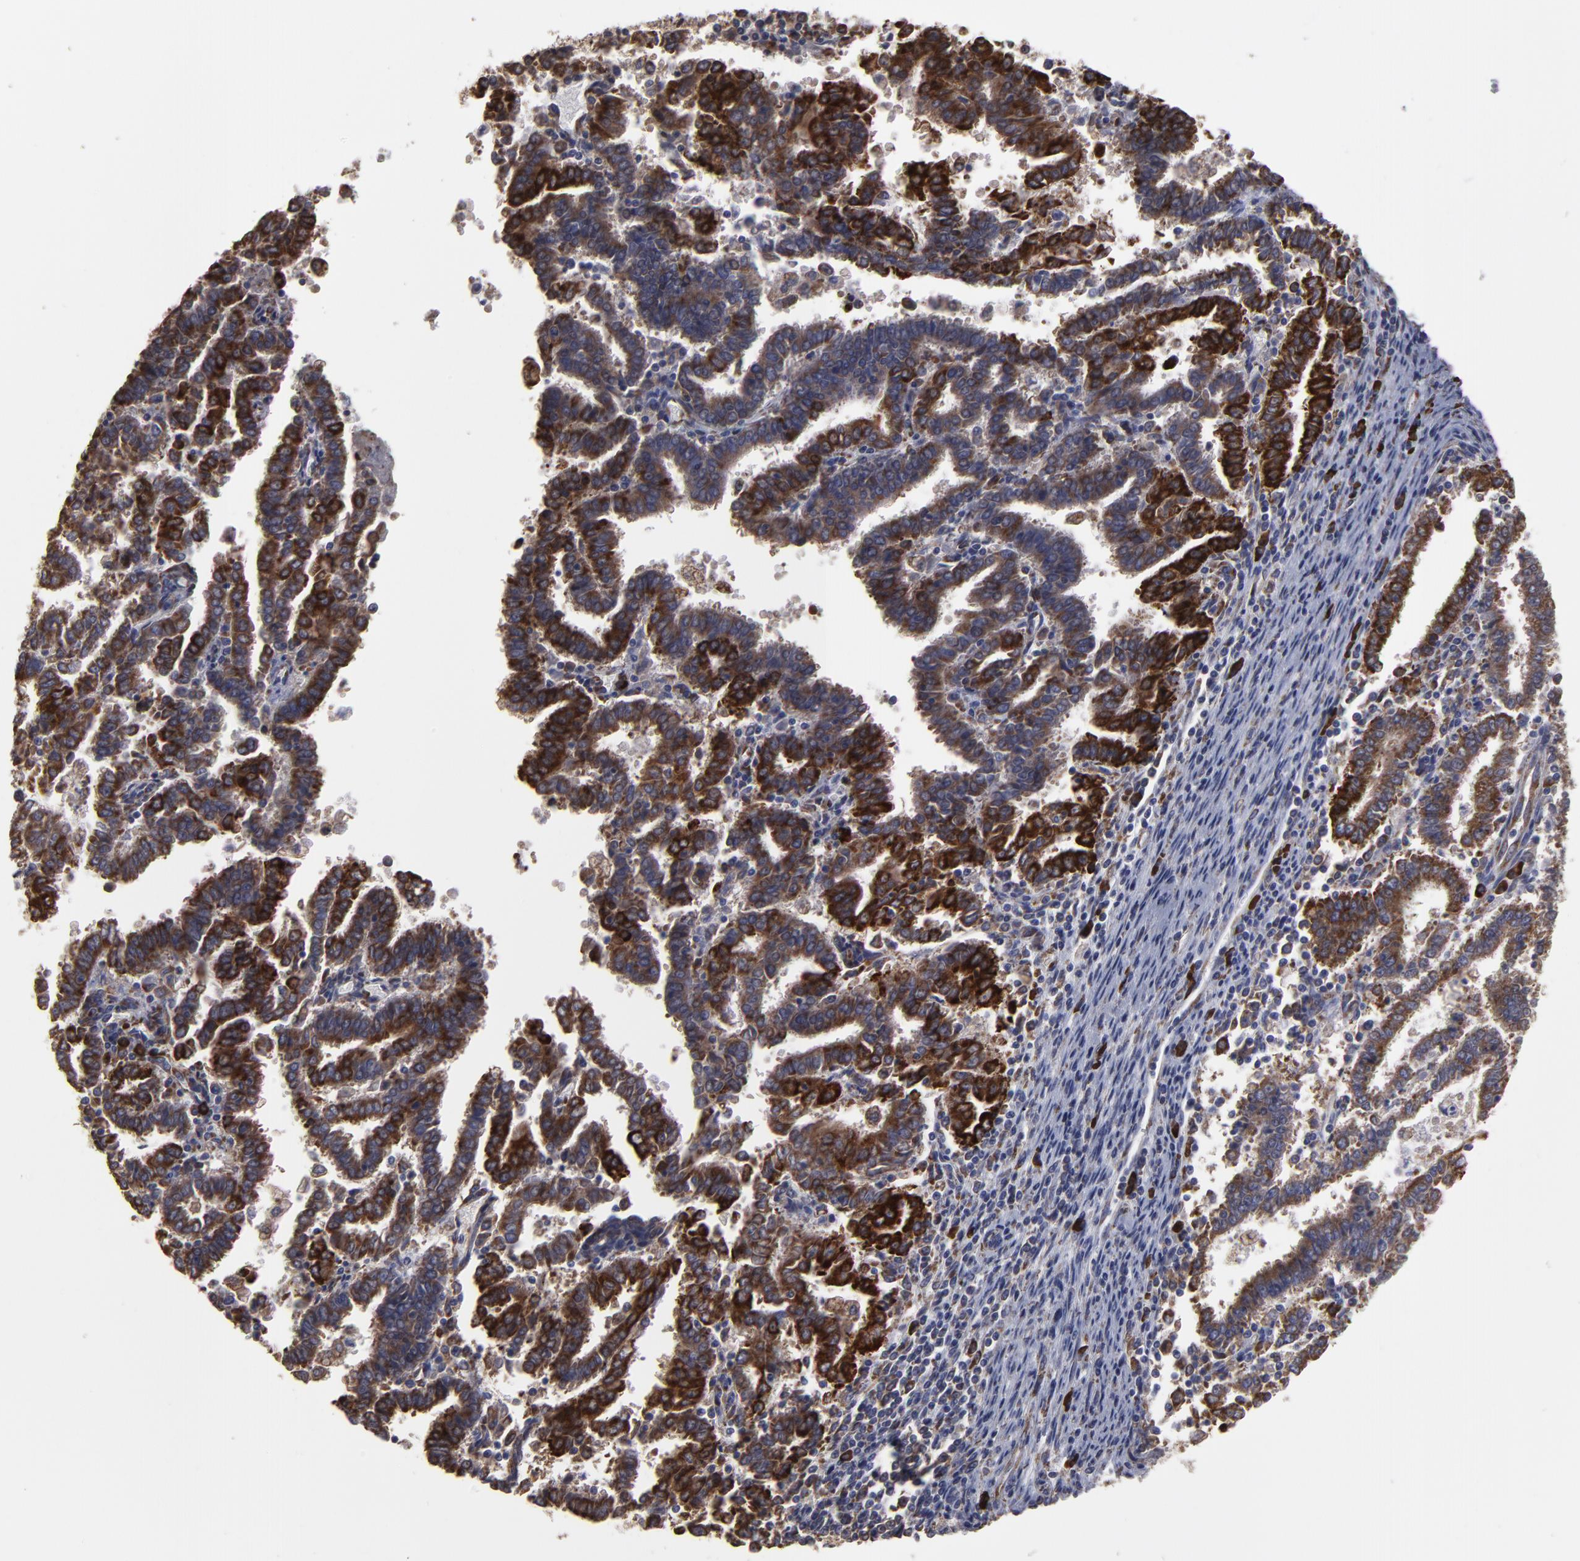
{"staining": {"intensity": "moderate", "quantity": ">75%", "location": "cytoplasmic/membranous"}, "tissue": "endometrial cancer", "cell_type": "Tumor cells", "image_type": "cancer", "snomed": [{"axis": "morphology", "description": "Adenocarcinoma, NOS"}, {"axis": "topography", "description": "Uterus"}], "caption": "Immunohistochemical staining of endometrial cancer (adenocarcinoma) shows medium levels of moderate cytoplasmic/membranous positivity in approximately >75% of tumor cells.", "gene": "SND1", "patient": {"sex": "female", "age": 83}}